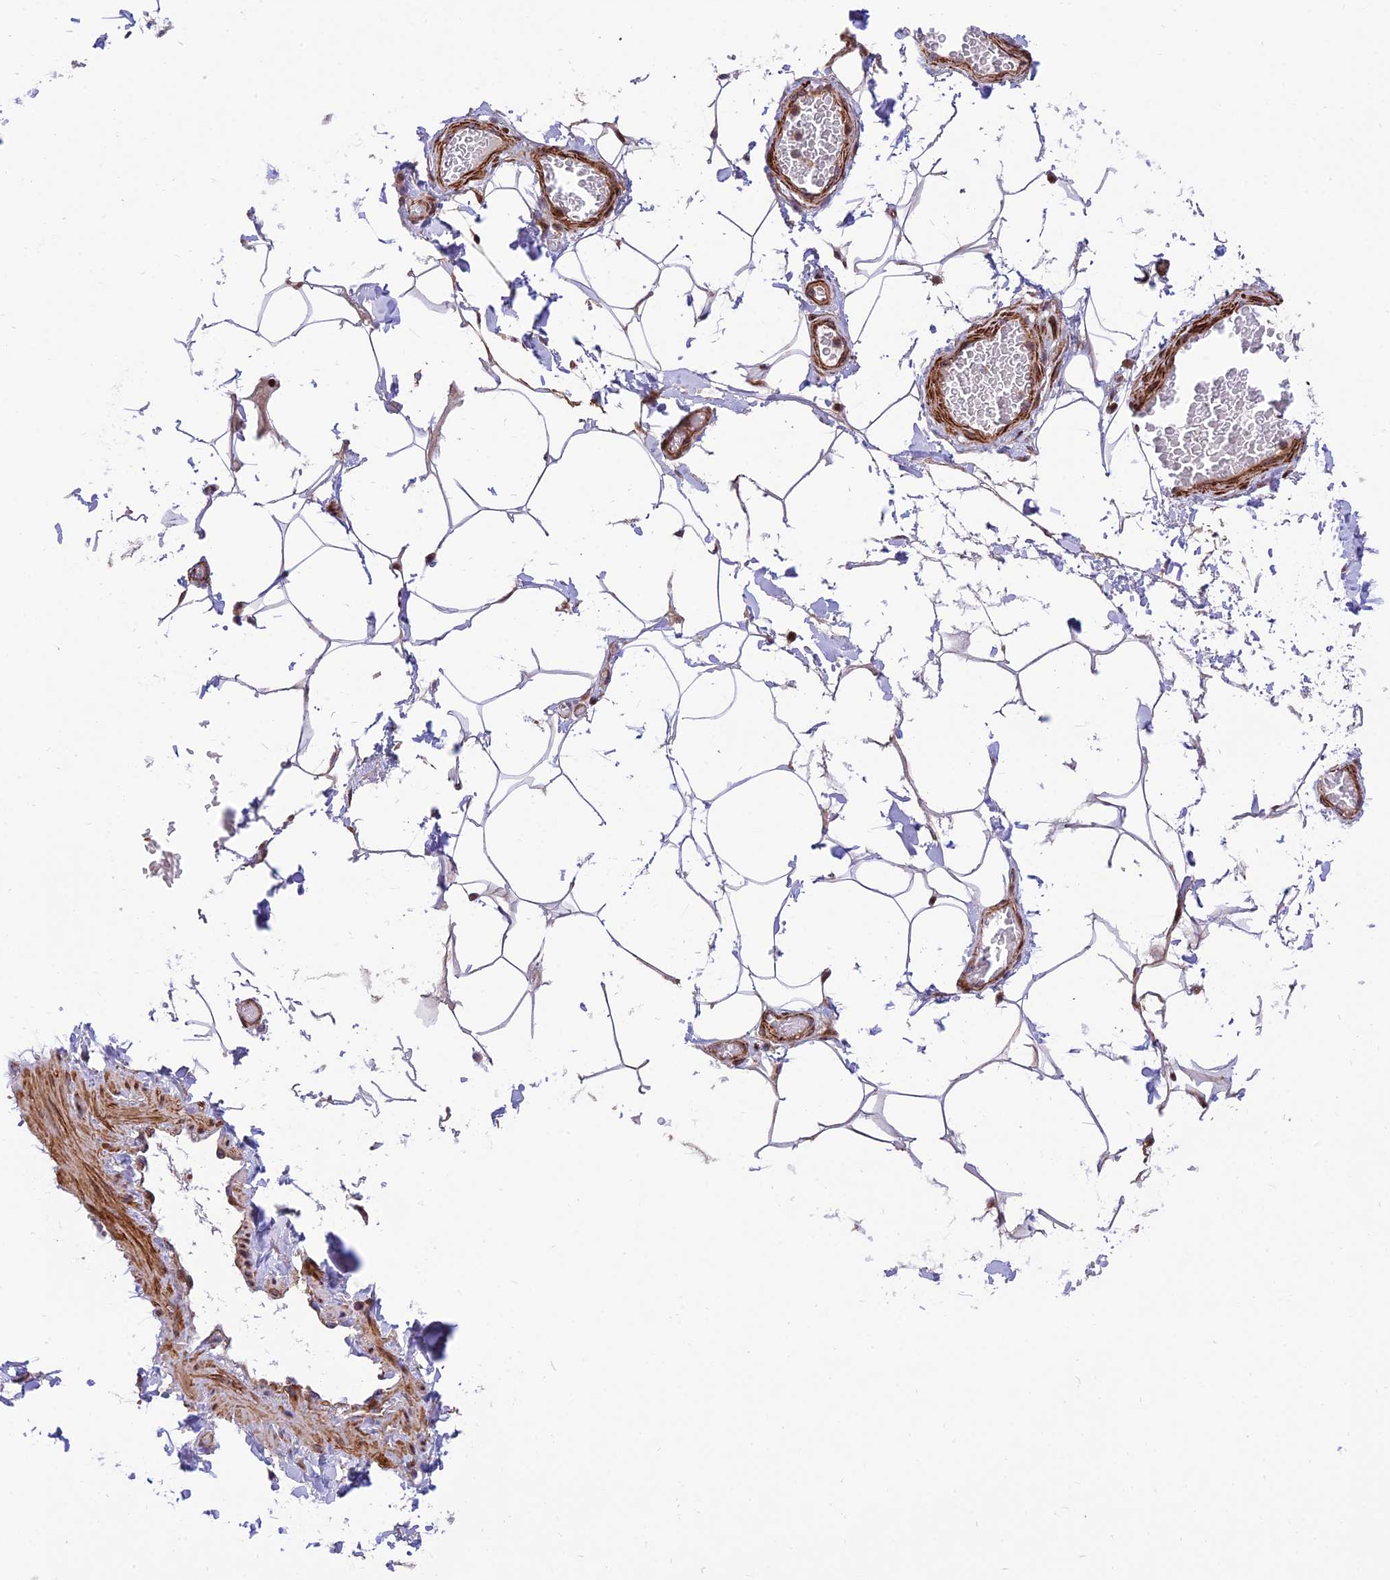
{"staining": {"intensity": "negative", "quantity": "none", "location": "none"}, "tissue": "adipose tissue", "cell_type": "Adipocytes", "image_type": "normal", "snomed": [{"axis": "morphology", "description": "Normal tissue, NOS"}, {"axis": "topography", "description": "Soft tissue"}, {"axis": "topography", "description": "Adipose tissue"}, {"axis": "topography", "description": "Vascular tissue"}, {"axis": "topography", "description": "Peripheral nerve tissue"}], "caption": "A high-resolution image shows IHC staining of benign adipose tissue, which displays no significant expression in adipocytes.", "gene": "KBTBD7", "patient": {"sex": "male", "age": 46}}